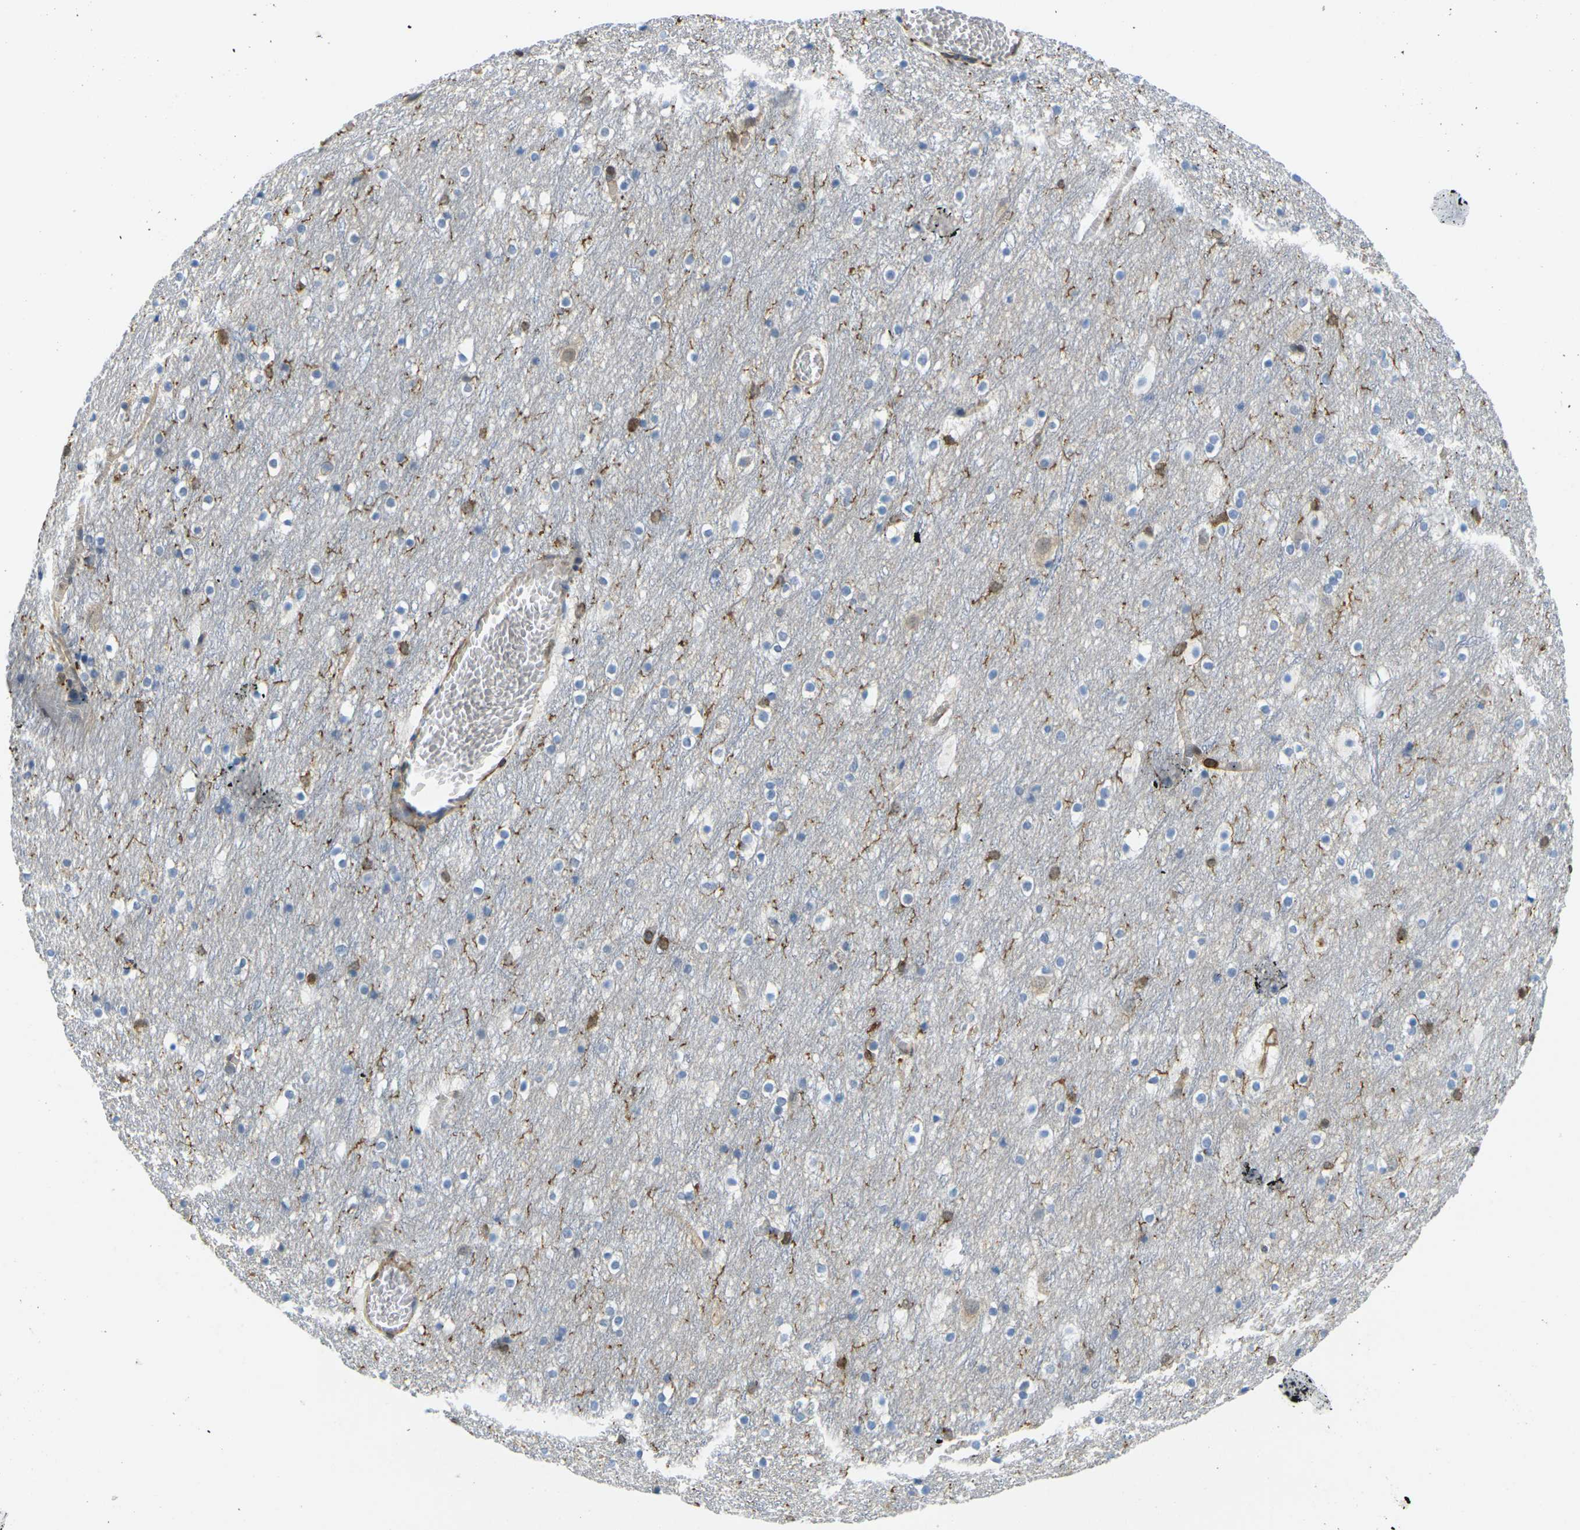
{"staining": {"intensity": "moderate", "quantity": ">75%", "location": "cytoplasmic/membranous"}, "tissue": "cerebral cortex", "cell_type": "Endothelial cells", "image_type": "normal", "snomed": [{"axis": "morphology", "description": "Normal tissue, NOS"}, {"axis": "topography", "description": "Cerebral cortex"}], "caption": "DAB (3,3'-diaminobenzidine) immunohistochemical staining of normal human cerebral cortex exhibits moderate cytoplasmic/membranous protein positivity in about >75% of endothelial cells. The staining is performed using DAB brown chromogen to label protein expression. The nuclei are counter-stained blue using hematoxylin.", "gene": "LASP1", "patient": {"sex": "male", "age": 45}}